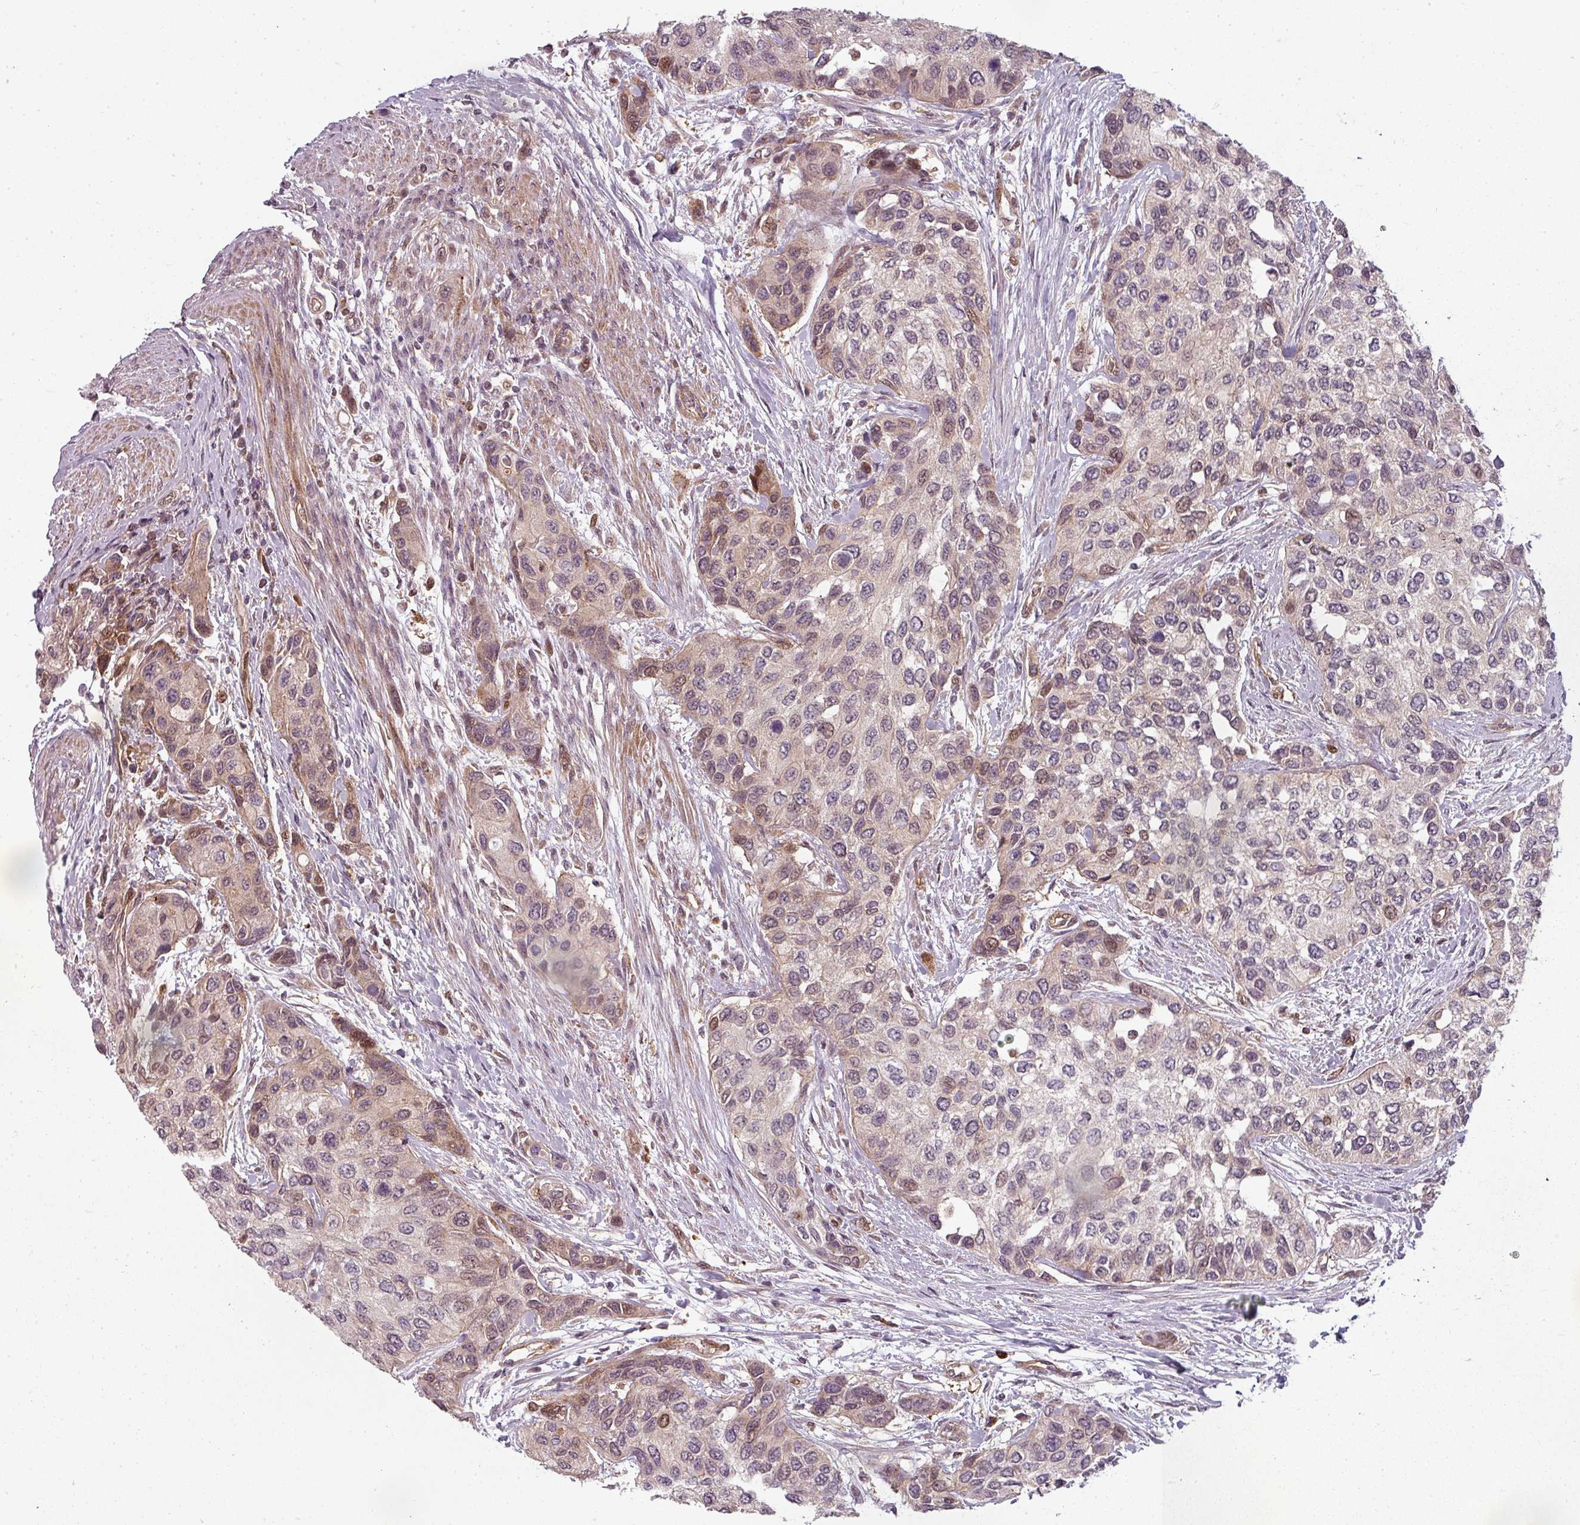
{"staining": {"intensity": "weak", "quantity": "<25%", "location": "nuclear"}, "tissue": "urothelial cancer", "cell_type": "Tumor cells", "image_type": "cancer", "snomed": [{"axis": "morphology", "description": "Normal tissue, NOS"}, {"axis": "morphology", "description": "Urothelial carcinoma, High grade"}, {"axis": "topography", "description": "Vascular tissue"}, {"axis": "topography", "description": "Urinary bladder"}], "caption": "A high-resolution image shows immunohistochemistry (IHC) staining of urothelial carcinoma (high-grade), which exhibits no significant staining in tumor cells. (DAB immunohistochemistry (IHC) with hematoxylin counter stain).", "gene": "CLIC1", "patient": {"sex": "female", "age": 56}}